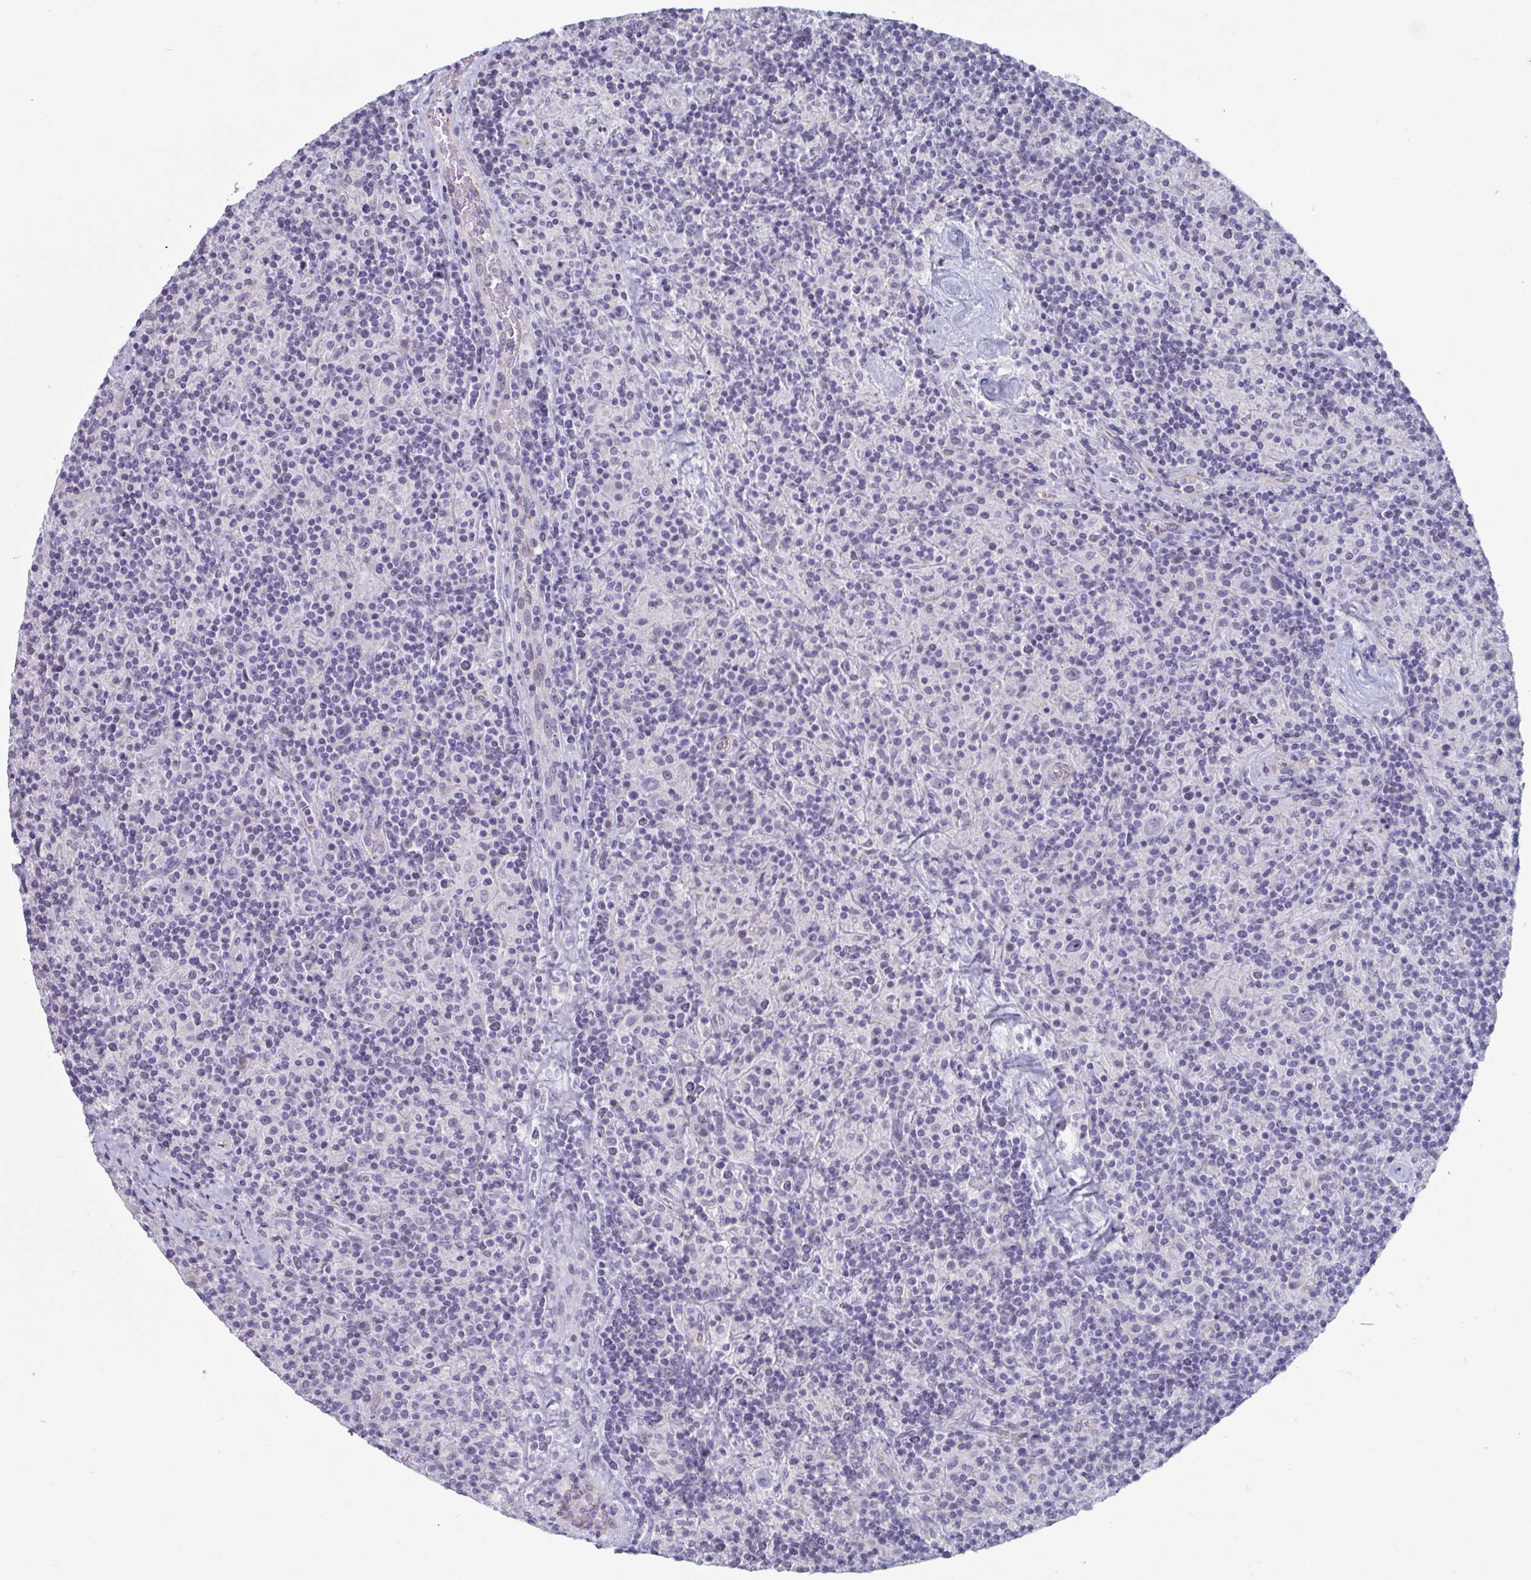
{"staining": {"intensity": "negative", "quantity": "none", "location": "none"}, "tissue": "lymphoma", "cell_type": "Tumor cells", "image_type": "cancer", "snomed": [{"axis": "morphology", "description": "Hodgkin's disease, NOS"}, {"axis": "topography", "description": "Lymph node"}], "caption": "Tumor cells show no significant protein positivity in Hodgkin's disease.", "gene": "FOXA1", "patient": {"sex": "male", "age": 70}}